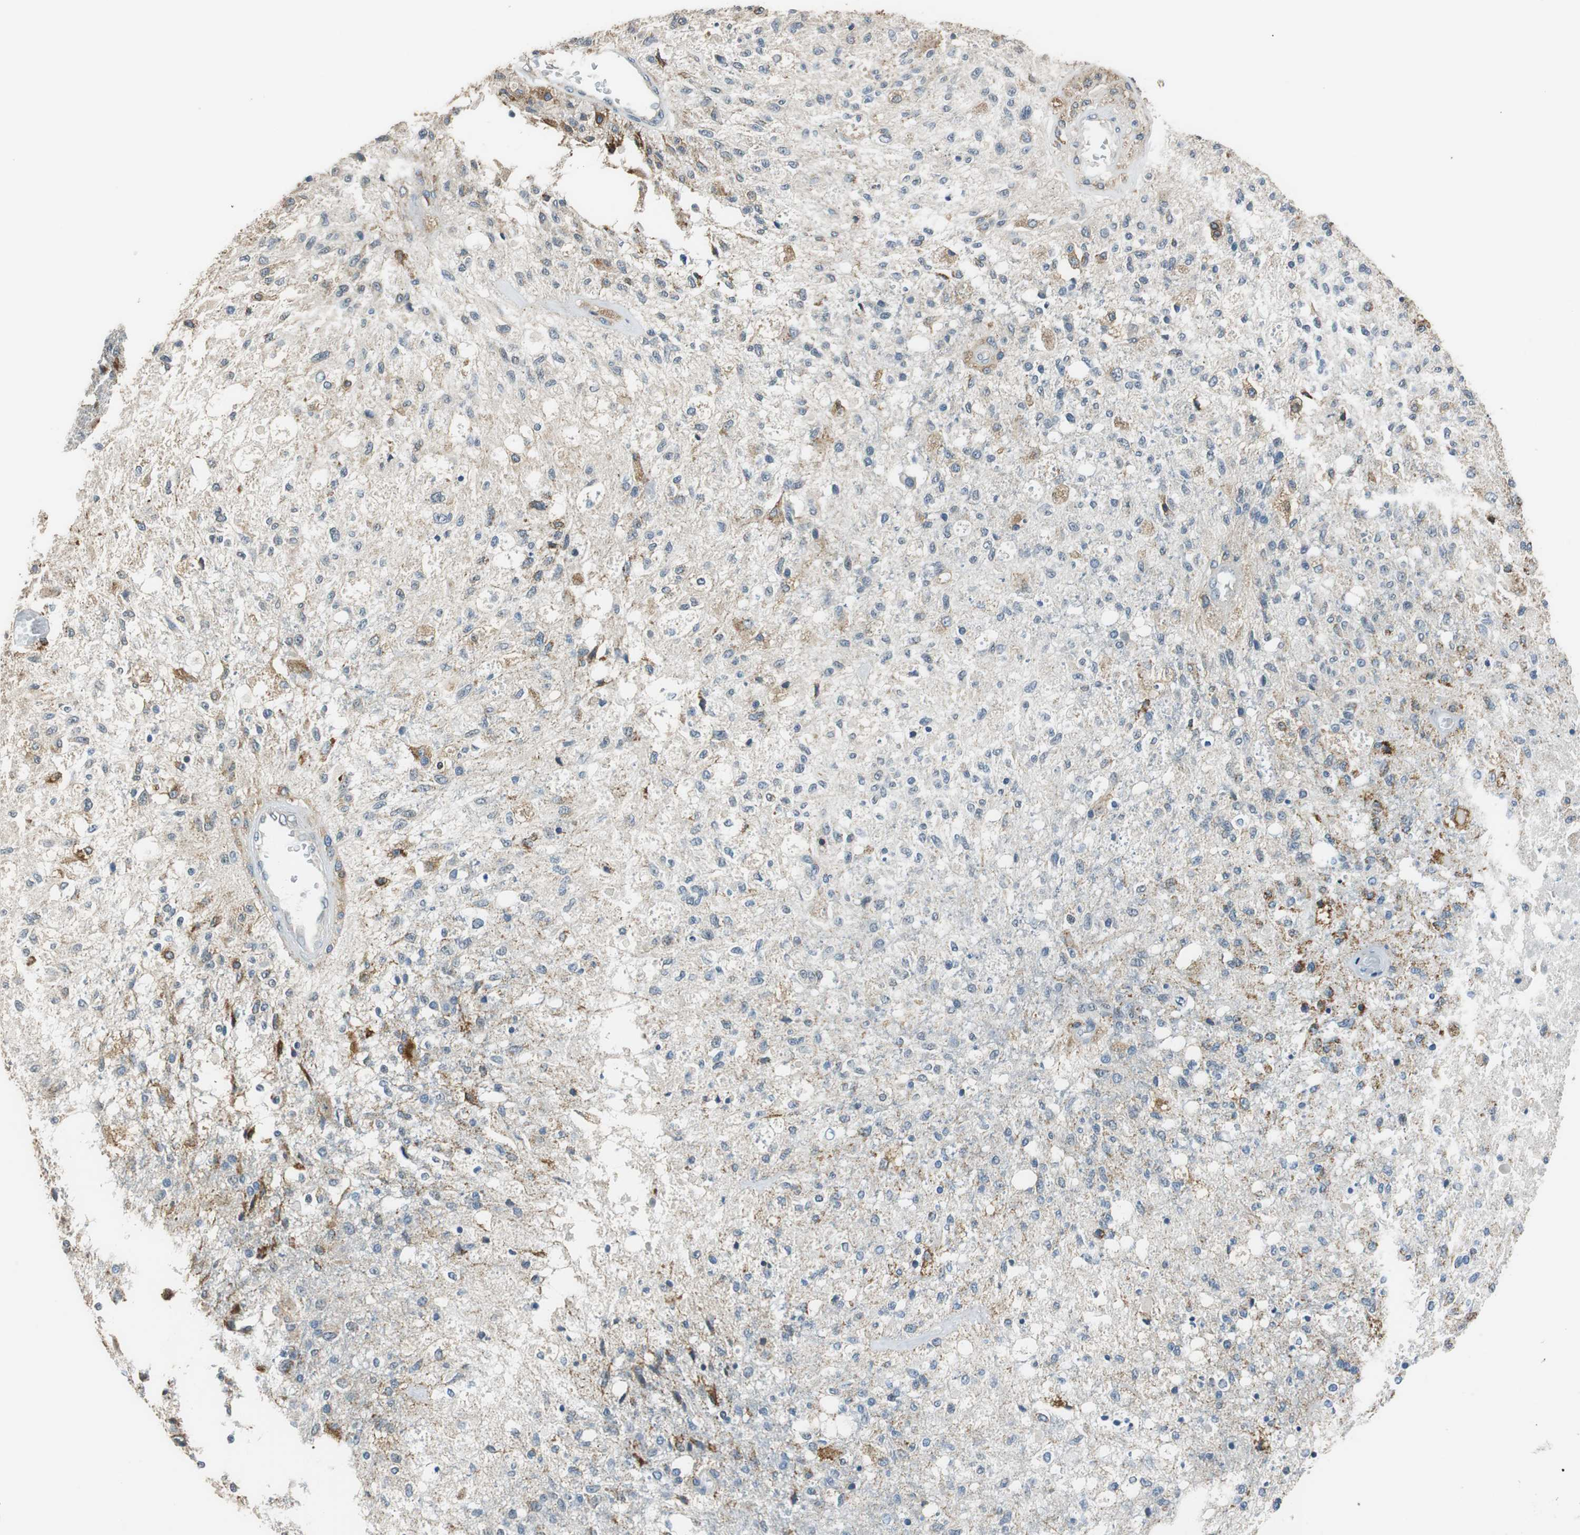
{"staining": {"intensity": "moderate", "quantity": "<25%", "location": "cytoplasmic/membranous"}, "tissue": "glioma", "cell_type": "Tumor cells", "image_type": "cancer", "snomed": [{"axis": "morphology", "description": "Normal tissue, NOS"}, {"axis": "morphology", "description": "Glioma, malignant, High grade"}, {"axis": "topography", "description": "Cerebral cortex"}], "caption": "Glioma was stained to show a protein in brown. There is low levels of moderate cytoplasmic/membranous expression in about <25% of tumor cells.", "gene": "ALDH4A1", "patient": {"sex": "male", "age": 77}}